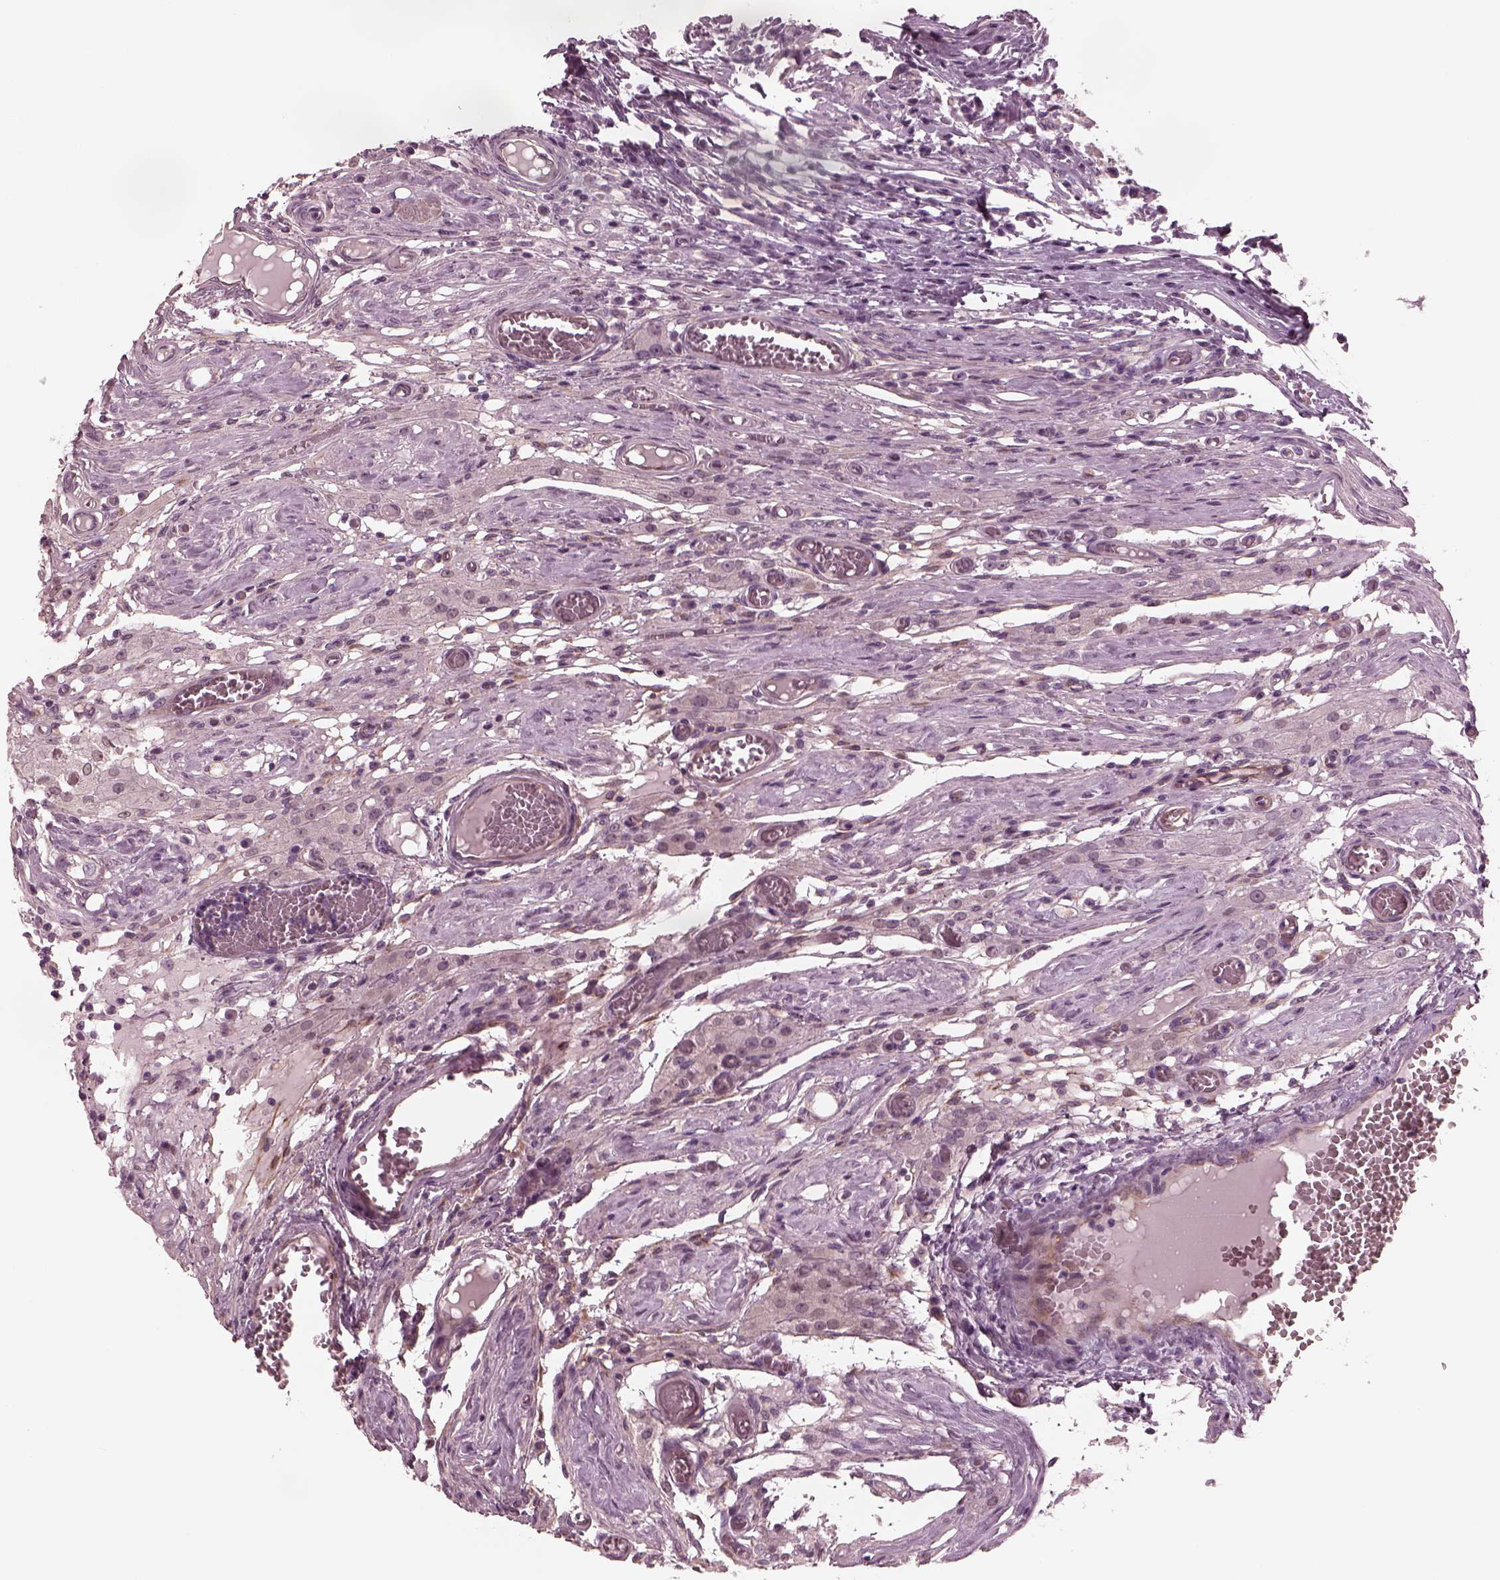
{"staining": {"intensity": "negative", "quantity": "none", "location": "none"}, "tissue": "testis cancer", "cell_type": "Tumor cells", "image_type": "cancer", "snomed": [{"axis": "morphology", "description": "Carcinoma, Embryonal, NOS"}, {"axis": "topography", "description": "Testis"}], "caption": "Immunohistochemical staining of human testis cancer shows no significant expression in tumor cells. Brightfield microscopy of IHC stained with DAB (brown) and hematoxylin (blue), captured at high magnification.", "gene": "KIF6", "patient": {"sex": "male", "age": 36}}